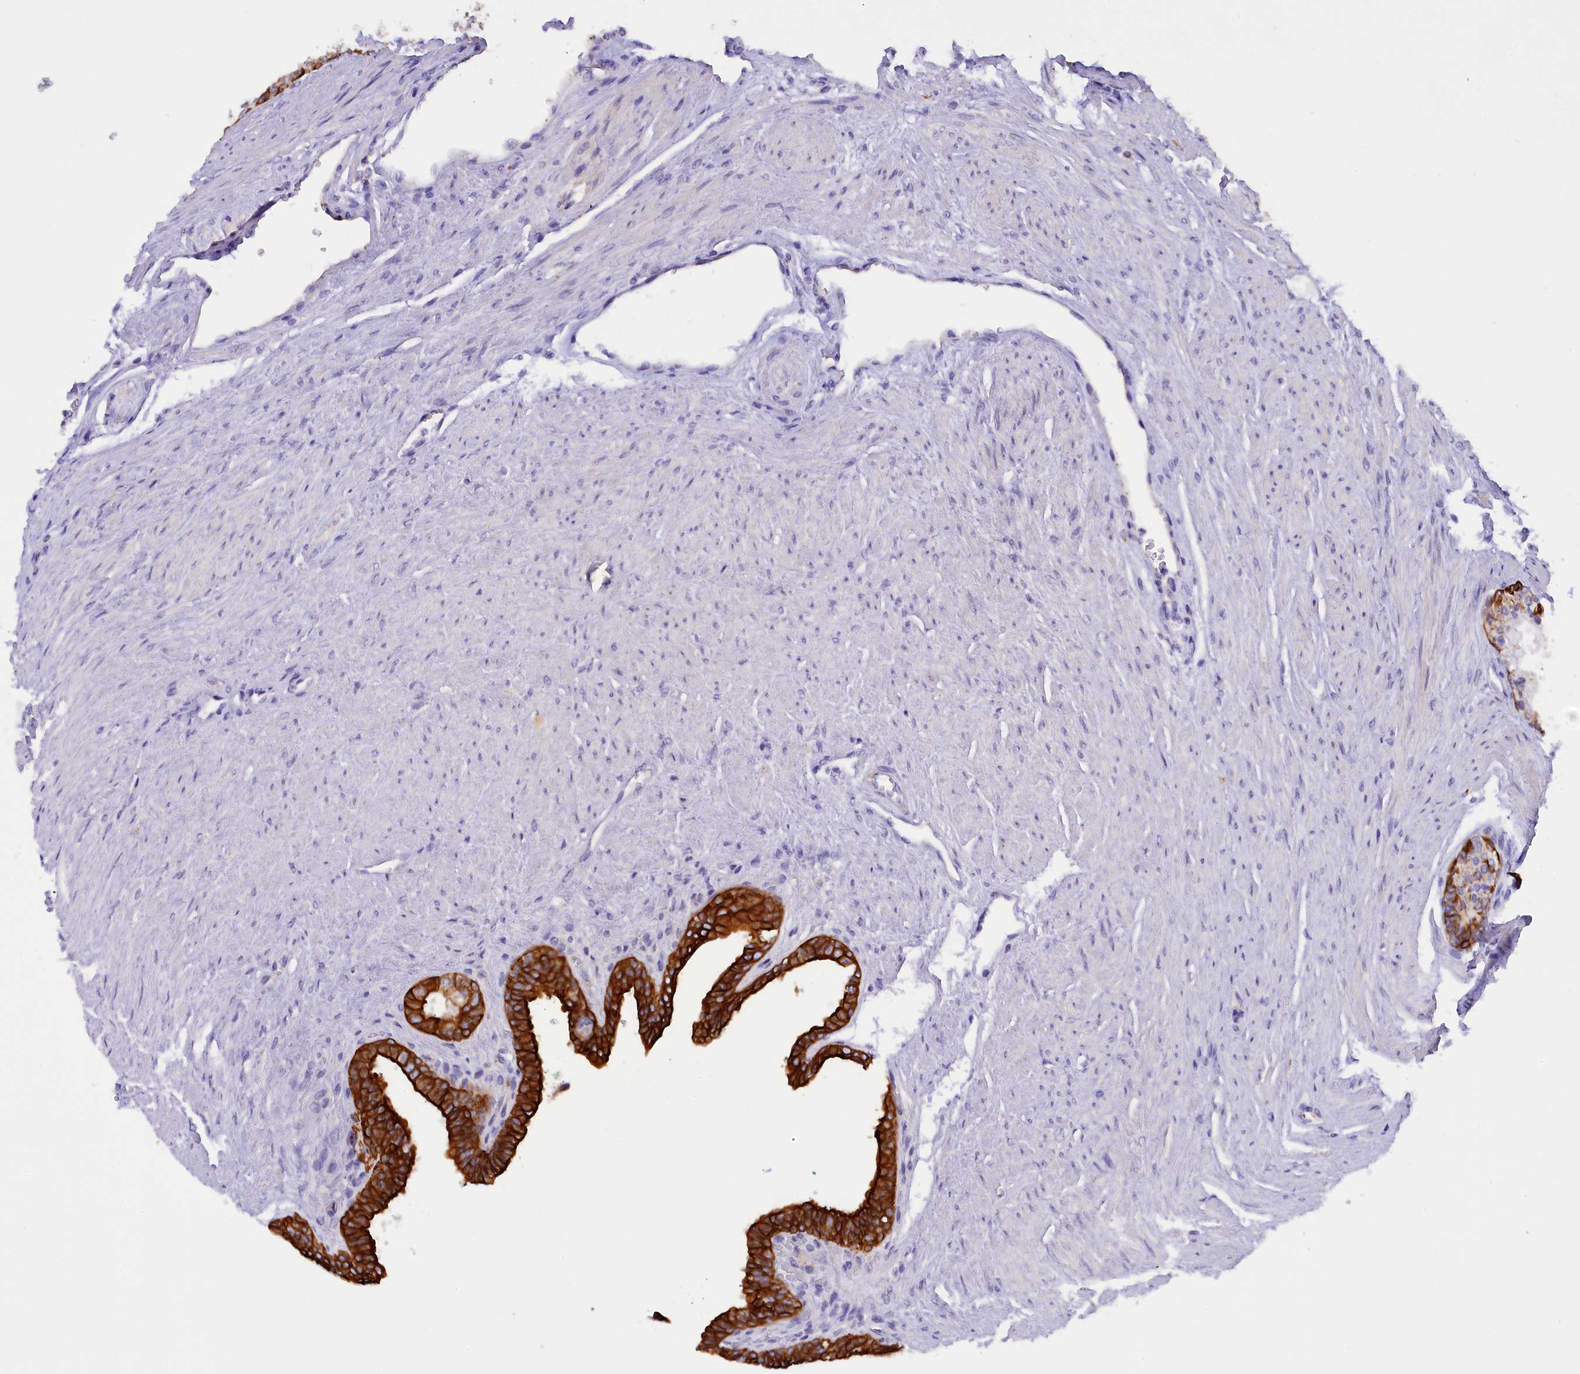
{"staining": {"intensity": "strong", "quantity": "<25%", "location": "cytoplasmic/membranous"}, "tissue": "prostate cancer", "cell_type": "Tumor cells", "image_type": "cancer", "snomed": [{"axis": "morphology", "description": "Adenocarcinoma, High grade"}, {"axis": "topography", "description": "Prostate"}], "caption": "Immunohistochemistry image of neoplastic tissue: human prostate high-grade adenocarcinoma stained using IHC reveals medium levels of strong protein expression localized specifically in the cytoplasmic/membranous of tumor cells, appearing as a cytoplasmic/membranous brown color.", "gene": "PKIA", "patient": {"sex": "male", "age": 70}}